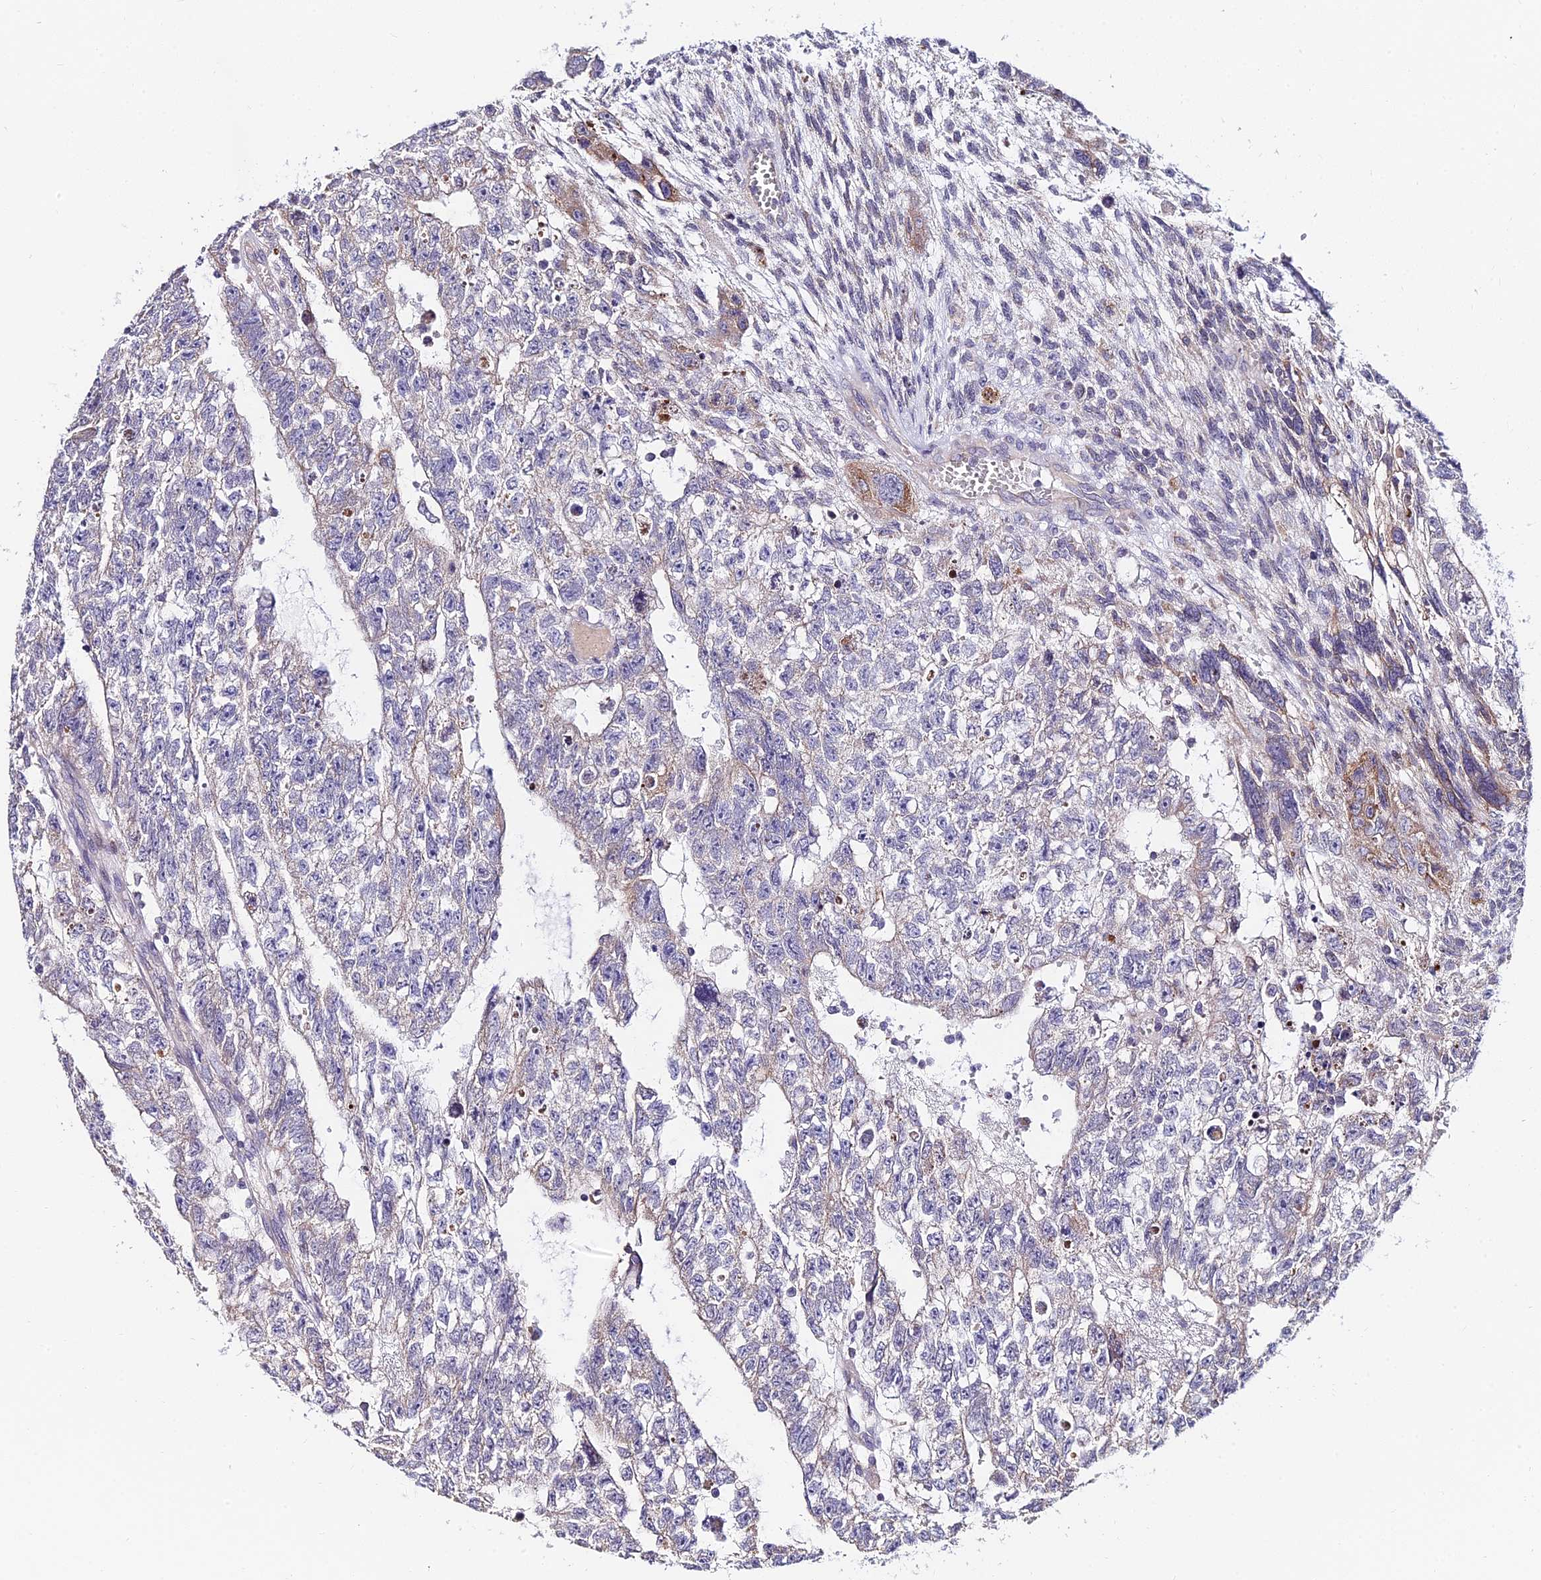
{"staining": {"intensity": "weak", "quantity": "<25%", "location": "cytoplasmic/membranous"}, "tissue": "testis cancer", "cell_type": "Tumor cells", "image_type": "cancer", "snomed": [{"axis": "morphology", "description": "Carcinoma, Embryonal, NOS"}, {"axis": "topography", "description": "Testis"}], "caption": "Testis cancer (embryonal carcinoma) was stained to show a protein in brown. There is no significant positivity in tumor cells. The staining is performed using DAB brown chromogen with nuclei counter-stained in using hematoxylin.", "gene": "CDNF", "patient": {"sex": "male", "age": 26}}